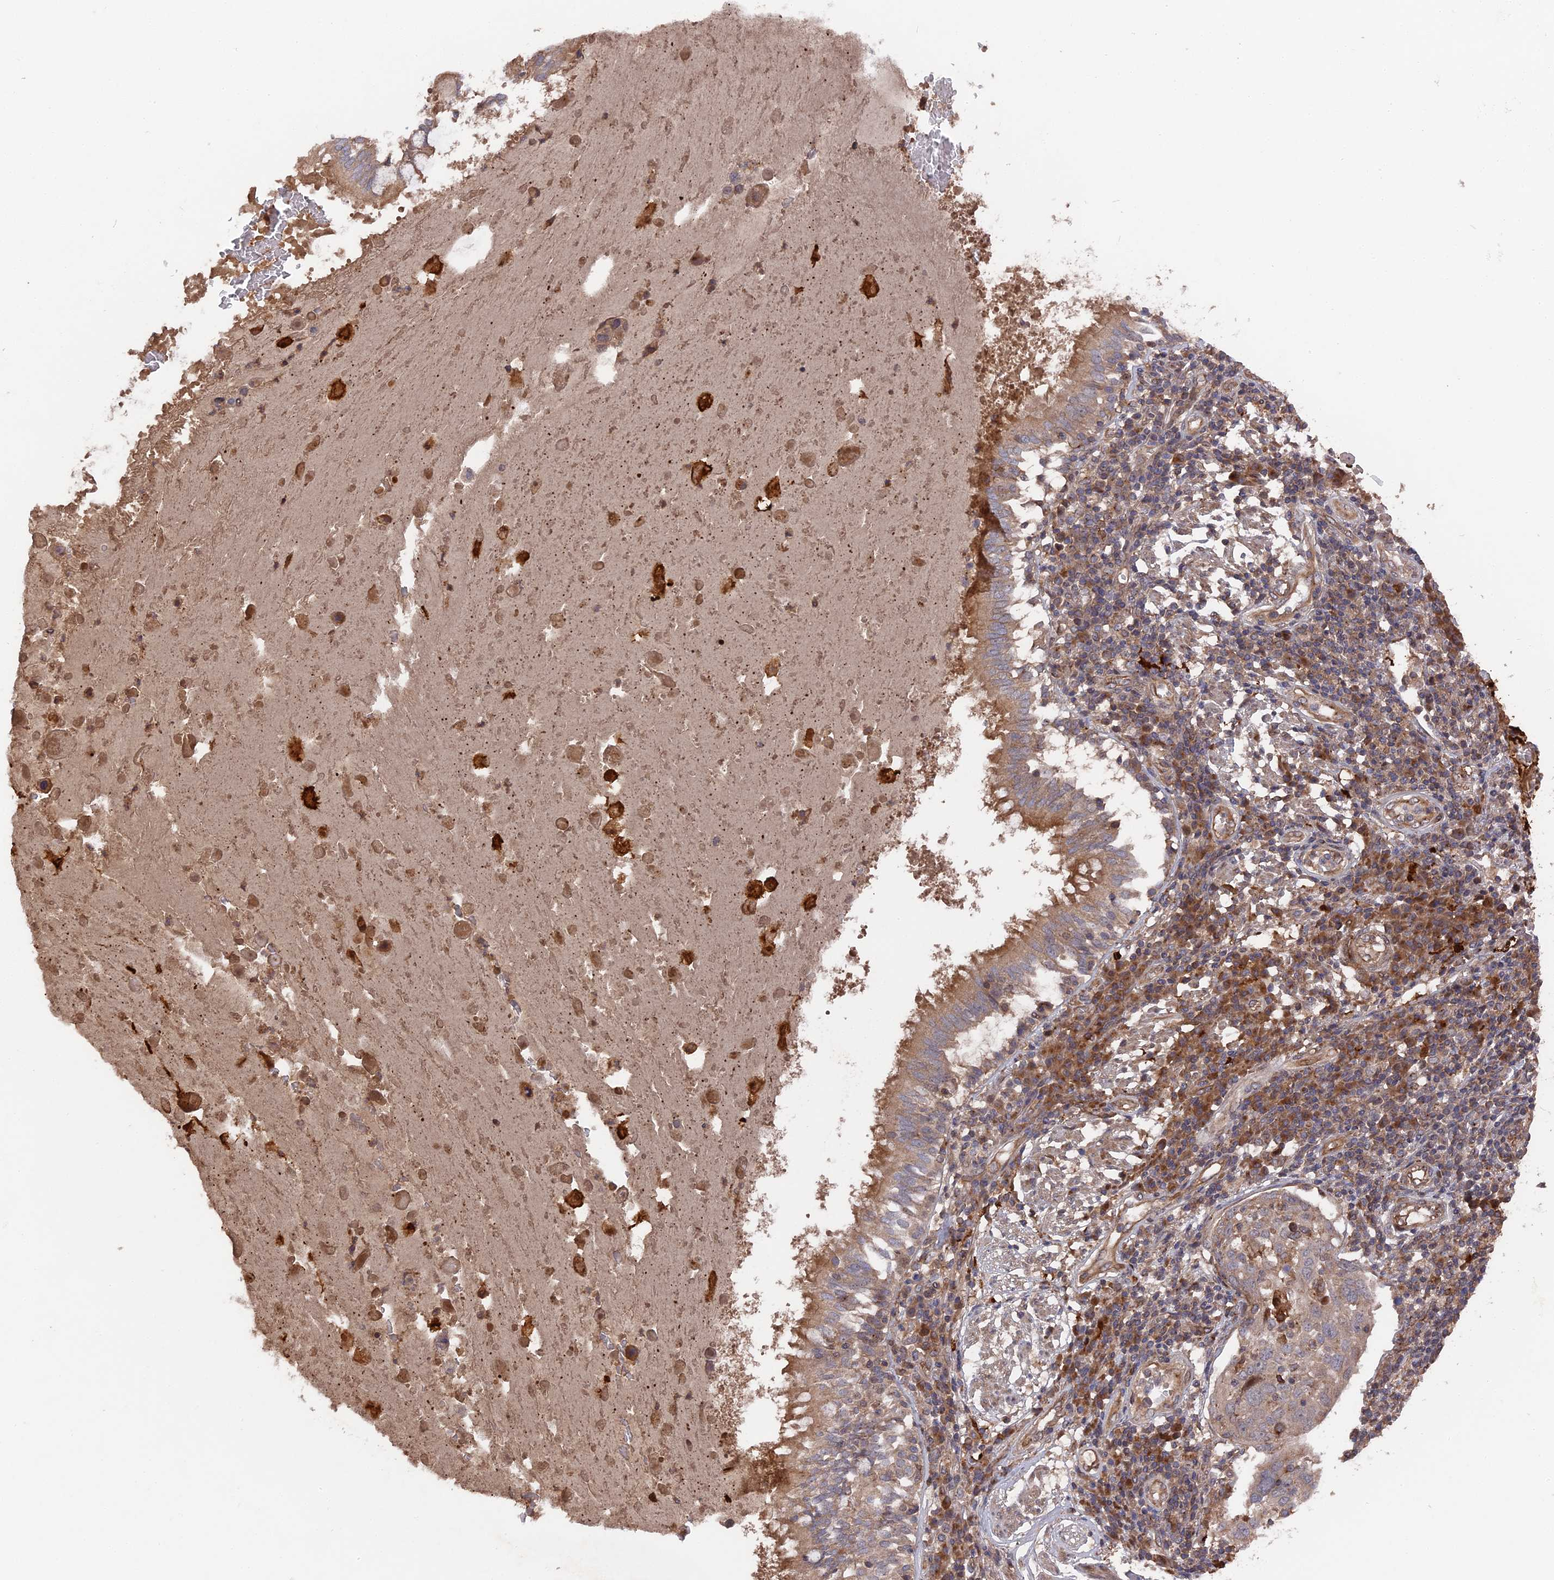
{"staining": {"intensity": "moderate", "quantity": ">75%", "location": "cytoplasmic/membranous"}, "tissue": "lung cancer", "cell_type": "Tumor cells", "image_type": "cancer", "snomed": [{"axis": "morphology", "description": "Squamous cell carcinoma, NOS"}, {"axis": "topography", "description": "Lung"}], "caption": "Moderate cytoplasmic/membranous positivity is appreciated in approximately >75% of tumor cells in lung cancer (squamous cell carcinoma). (Stains: DAB in brown, nuclei in blue, Microscopy: brightfield microscopy at high magnification).", "gene": "DEF8", "patient": {"sex": "male", "age": 65}}